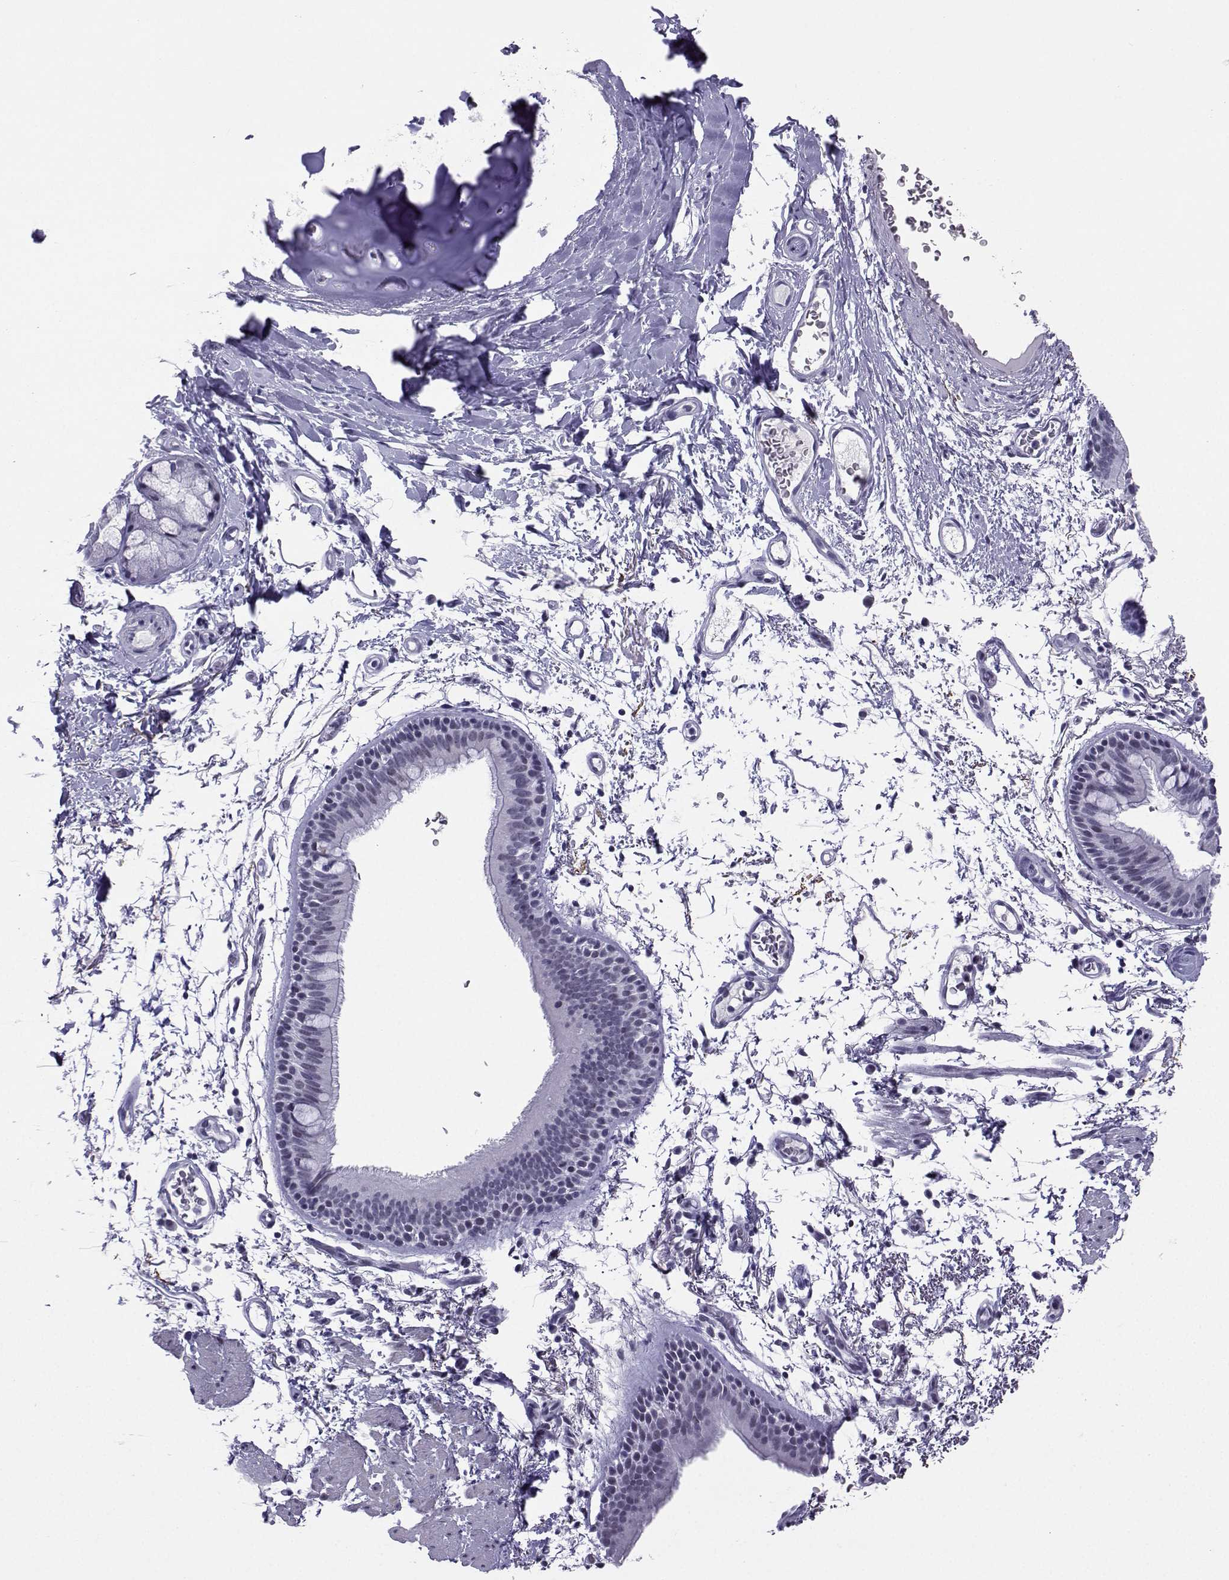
{"staining": {"intensity": "moderate", "quantity": "<25%", "location": "nuclear"}, "tissue": "bronchus", "cell_type": "Respiratory epithelial cells", "image_type": "normal", "snomed": [{"axis": "morphology", "description": "Normal tissue, NOS"}, {"axis": "topography", "description": "Lymph node"}, {"axis": "topography", "description": "Bronchus"}], "caption": "Immunohistochemistry (IHC) micrograph of benign bronchus: human bronchus stained using immunohistochemistry (IHC) reveals low levels of moderate protein expression localized specifically in the nuclear of respiratory epithelial cells, appearing as a nuclear brown color.", "gene": "LORICRIN", "patient": {"sex": "female", "age": 70}}